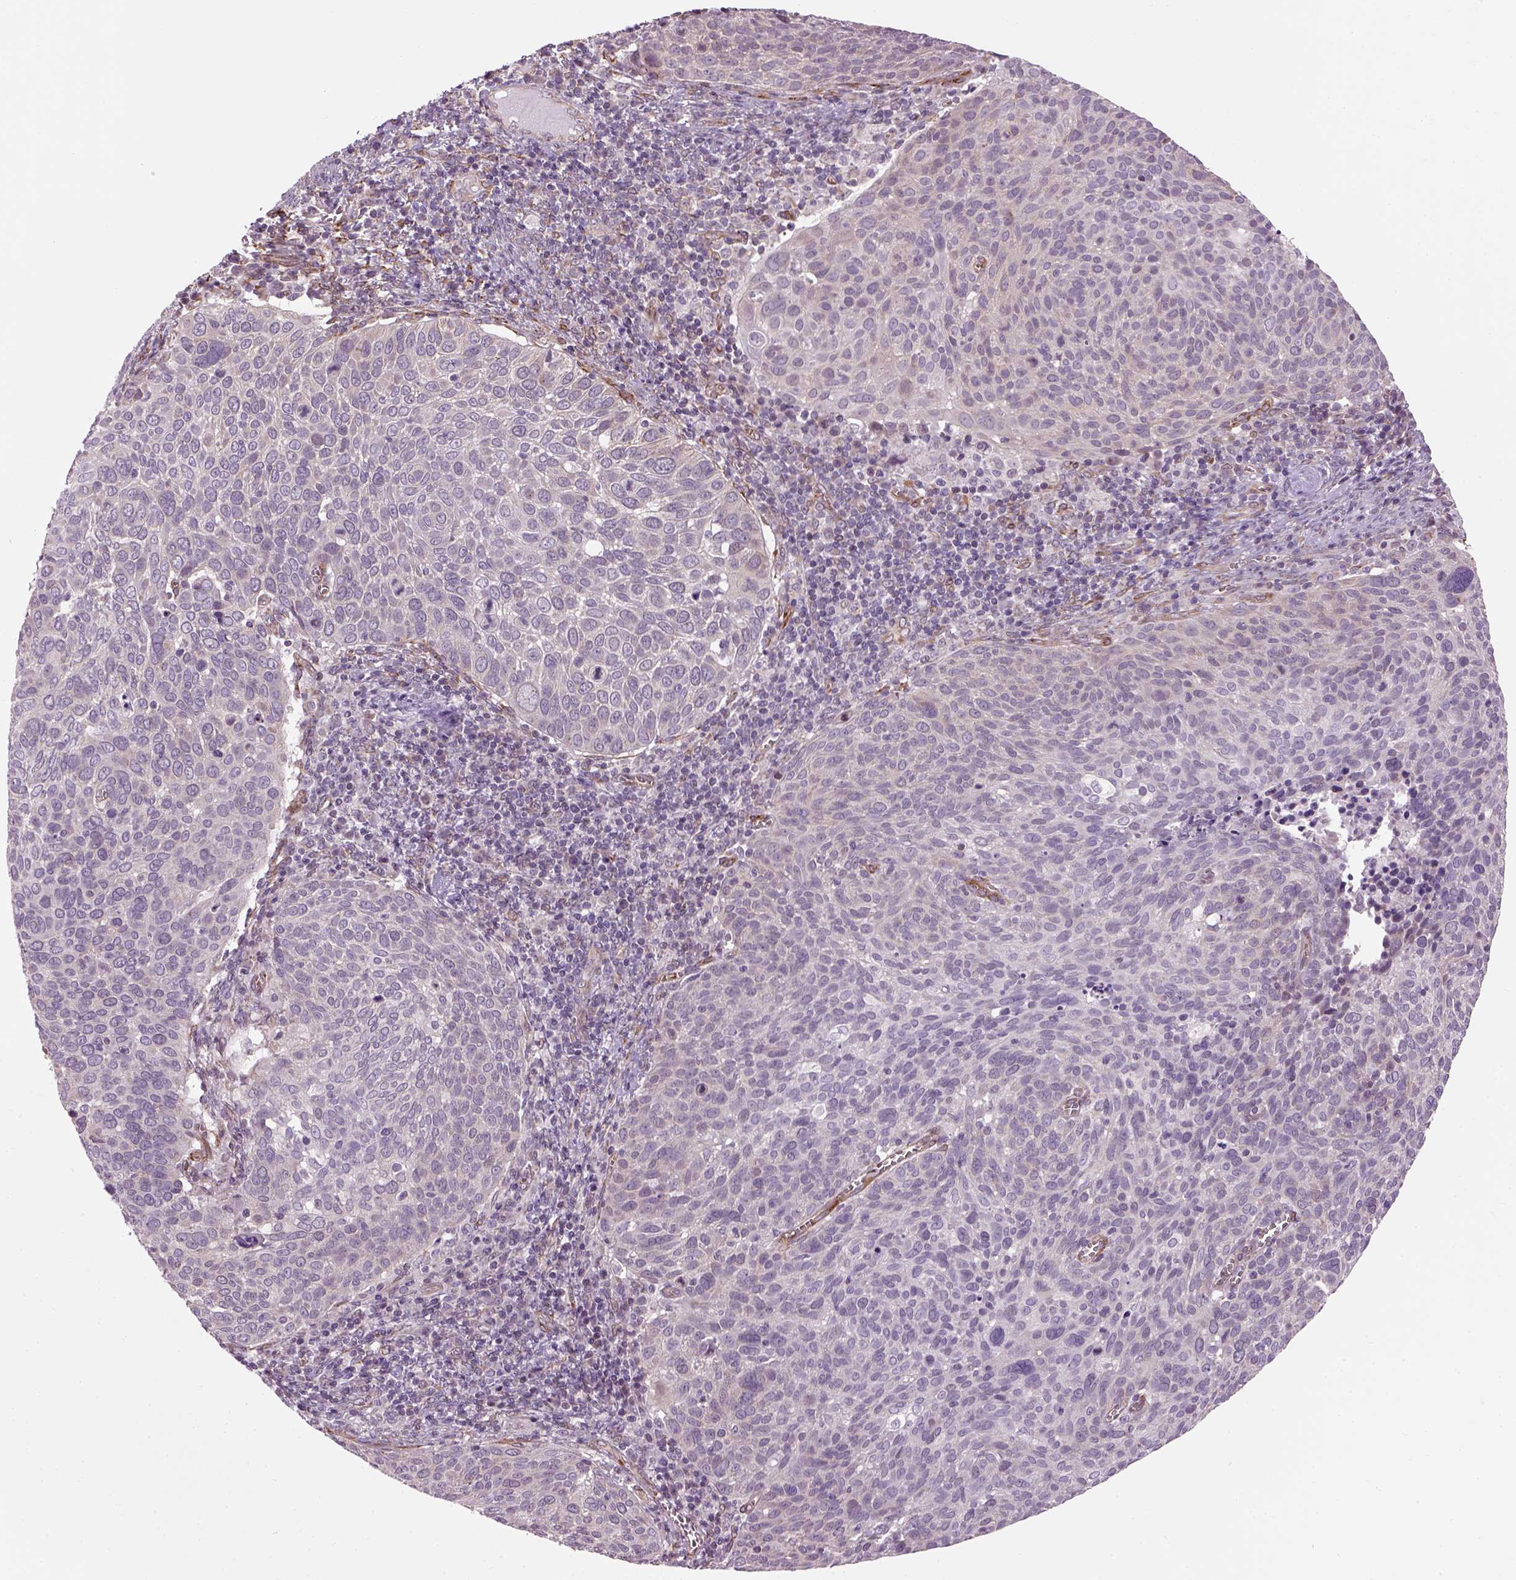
{"staining": {"intensity": "negative", "quantity": "none", "location": "none"}, "tissue": "cervical cancer", "cell_type": "Tumor cells", "image_type": "cancer", "snomed": [{"axis": "morphology", "description": "Squamous cell carcinoma, NOS"}, {"axis": "topography", "description": "Cervix"}], "caption": "High power microscopy photomicrograph of an IHC photomicrograph of cervical cancer (squamous cell carcinoma), revealing no significant expression in tumor cells.", "gene": "XK", "patient": {"sex": "female", "age": 39}}